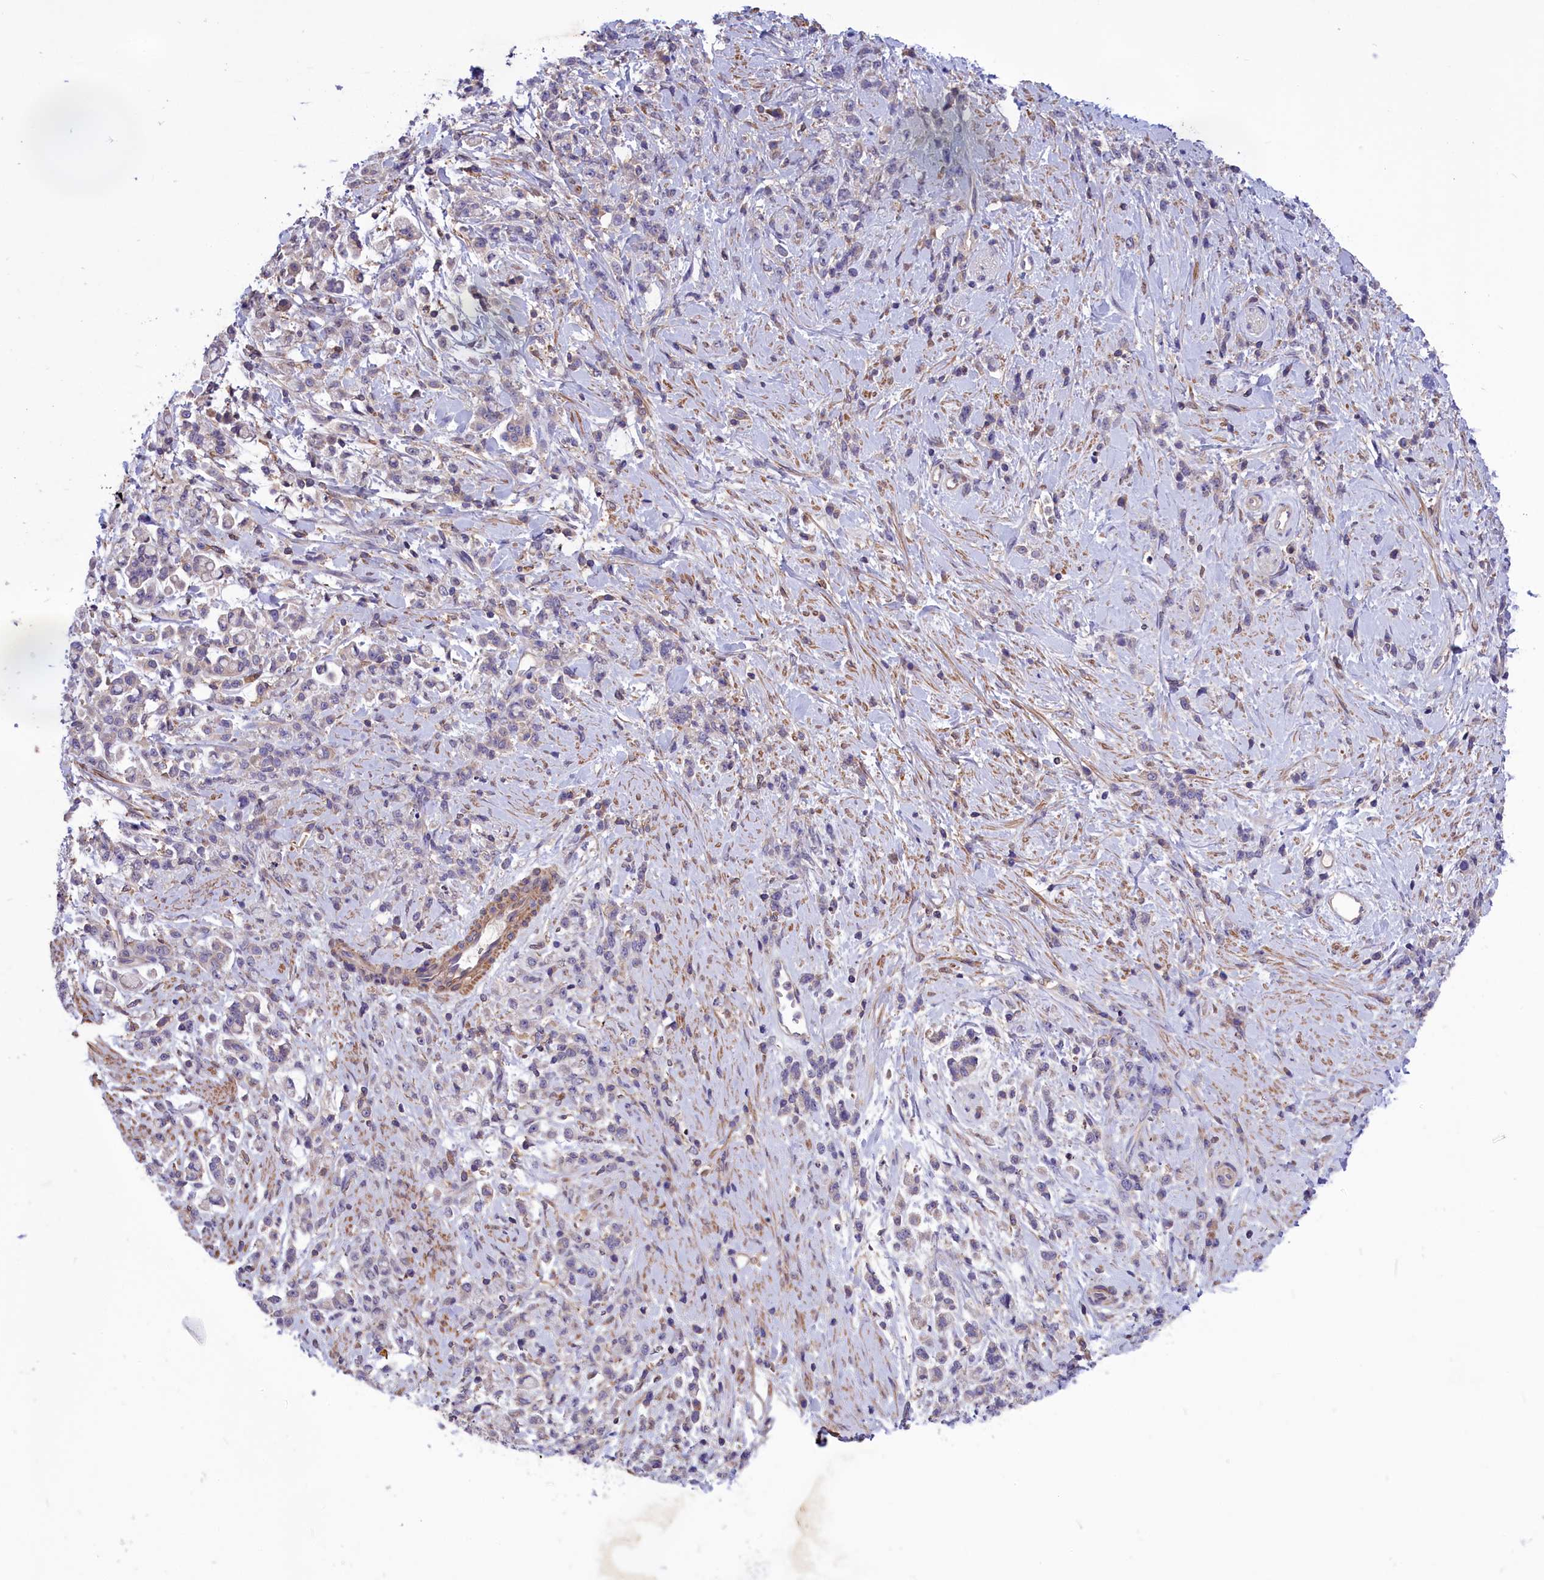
{"staining": {"intensity": "negative", "quantity": "none", "location": "none"}, "tissue": "stomach cancer", "cell_type": "Tumor cells", "image_type": "cancer", "snomed": [{"axis": "morphology", "description": "Adenocarcinoma, NOS"}, {"axis": "topography", "description": "Stomach"}], "caption": "Human stomach cancer (adenocarcinoma) stained for a protein using IHC shows no expression in tumor cells.", "gene": "AMDHD2", "patient": {"sex": "female", "age": 60}}